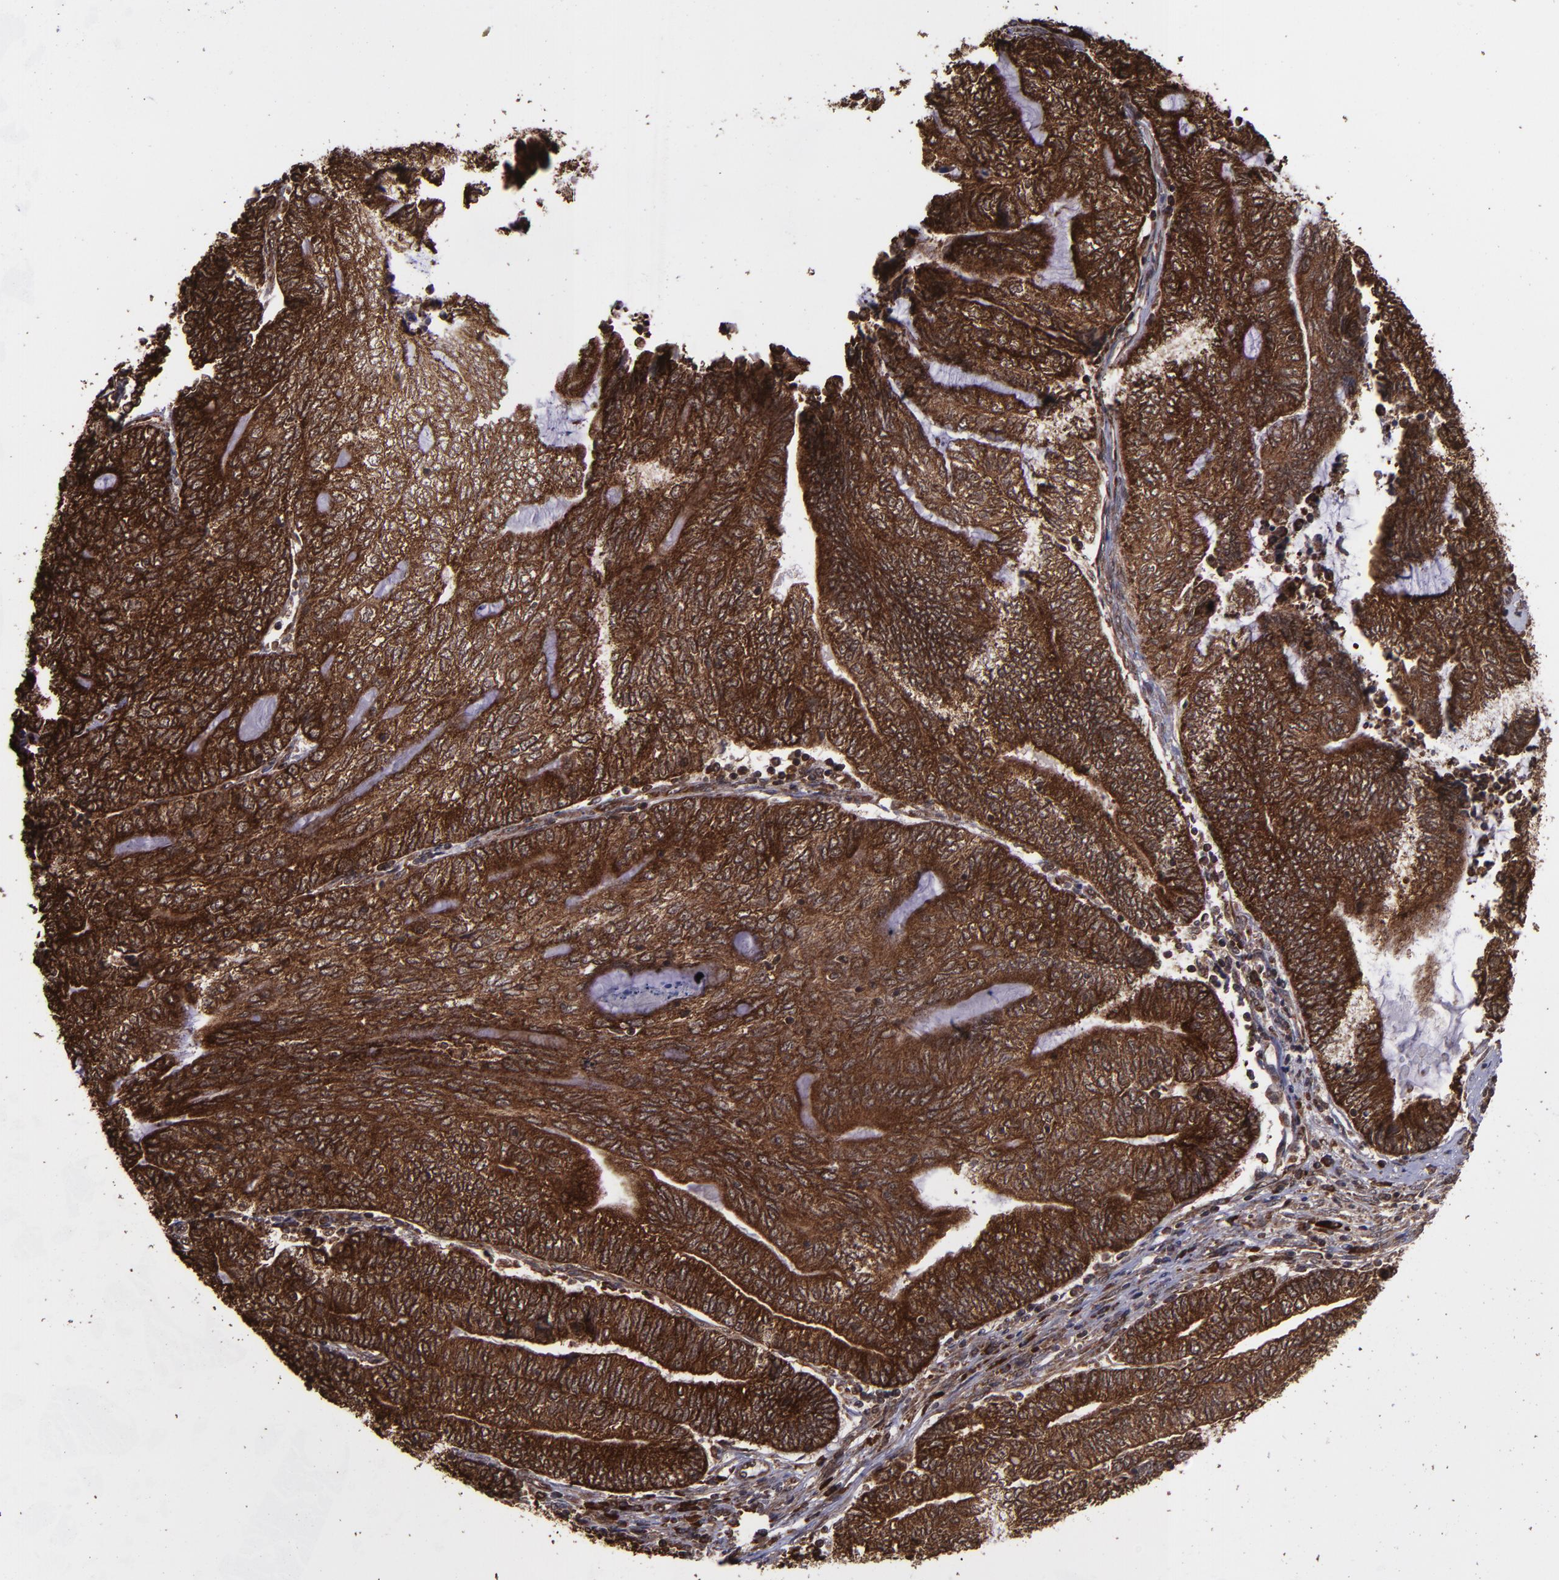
{"staining": {"intensity": "strong", "quantity": ">75%", "location": "cytoplasmic/membranous,nuclear"}, "tissue": "endometrial cancer", "cell_type": "Tumor cells", "image_type": "cancer", "snomed": [{"axis": "morphology", "description": "Adenocarcinoma, NOS"}, {"axis": "topography", "description": "Uterus"}, {"axis": "topography", "description": "Endometrium"}], "caption": "Endometrial cancer stained for a protein demonstrates strong cytoplasmic/membranous and nuclear positivity in tumor cells.", "gene": "EIF4ENIF1", "patient": {"sex": "female", "age": 70}}